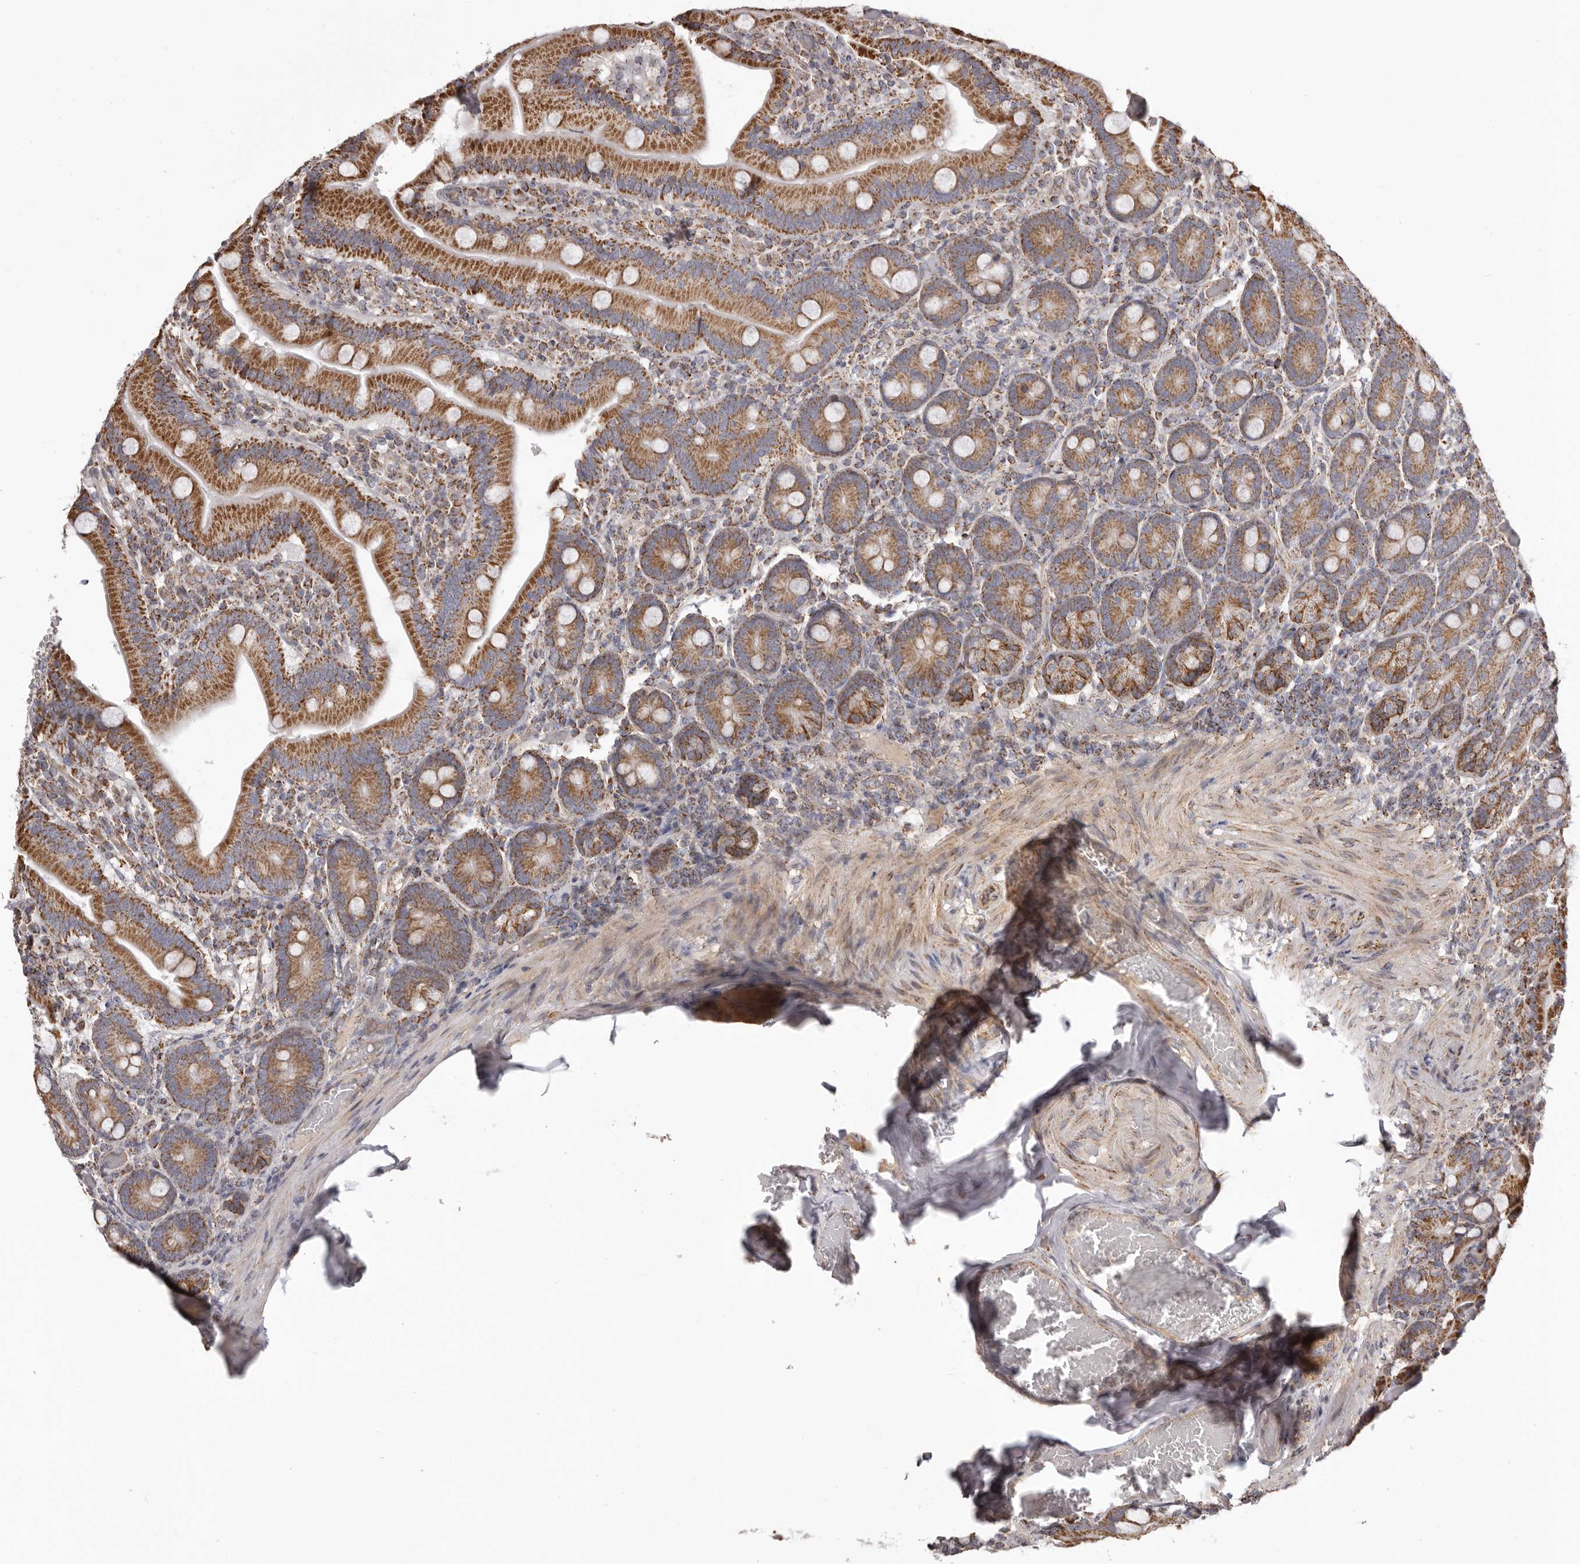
{"staining": {"intensity": "strong", "quantity": ">75%", "location": "cytoplasmic/membranous"}, "tissue": "duodenum", "cell_type": "Glandular cells", "image_type": "normal", "snomed": [{"axis": "morphology", "description": "Normal tissue, NOS"}, {"axis": "topography", "description": "Duodenum"}], "caption": "A high amount of strong cytoplasmic/membranous positivity is appreciated in approximately >75% of glandular cells in unremarkable duodenum. The staining was performed using DAB to visualize the protein expression in brown, while the nuclei were stained in blue with hematoxylin (Magnification: 20x).", "gene": "CHRM2", "patient": {"sex": "female", "age": 62}}